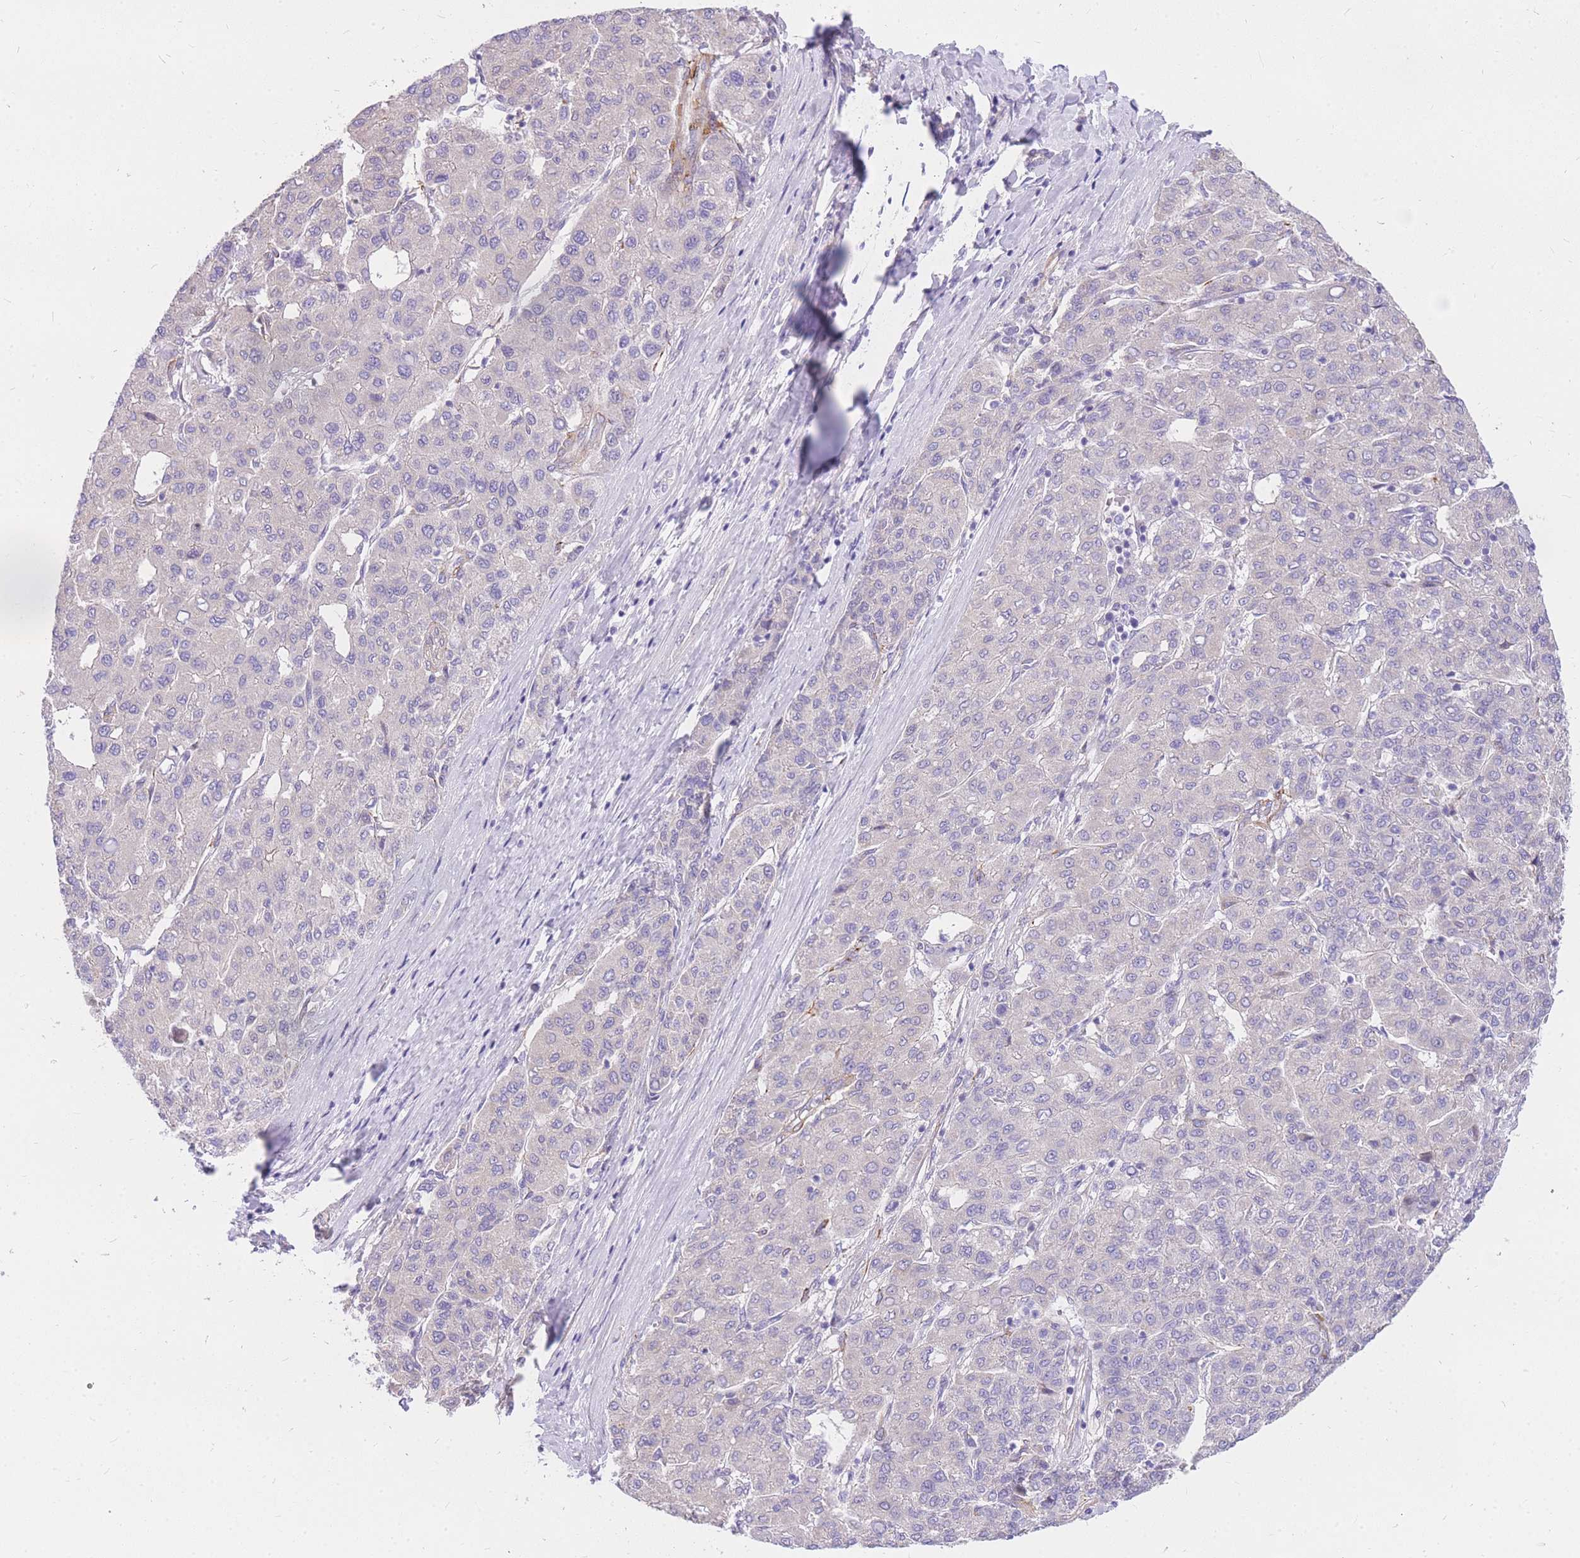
{"staining": {"intensity": "negative", "quantity": "none", "location": "none"}, "tissue": "liver cancer", "cell_type": "Tumor cells", "image_type": "cancer", "snomed": [{"axis": "morphology", "description": "Carcinoma, Hepatocellular, NOS"}, {"axis": "topography", "description": "Liver"}], "caption": "The image exhibits no significant expression in tumor cells of liver cancer.", "gene": "S100PBP", "patient": {"sex": "male", "age": 65}}